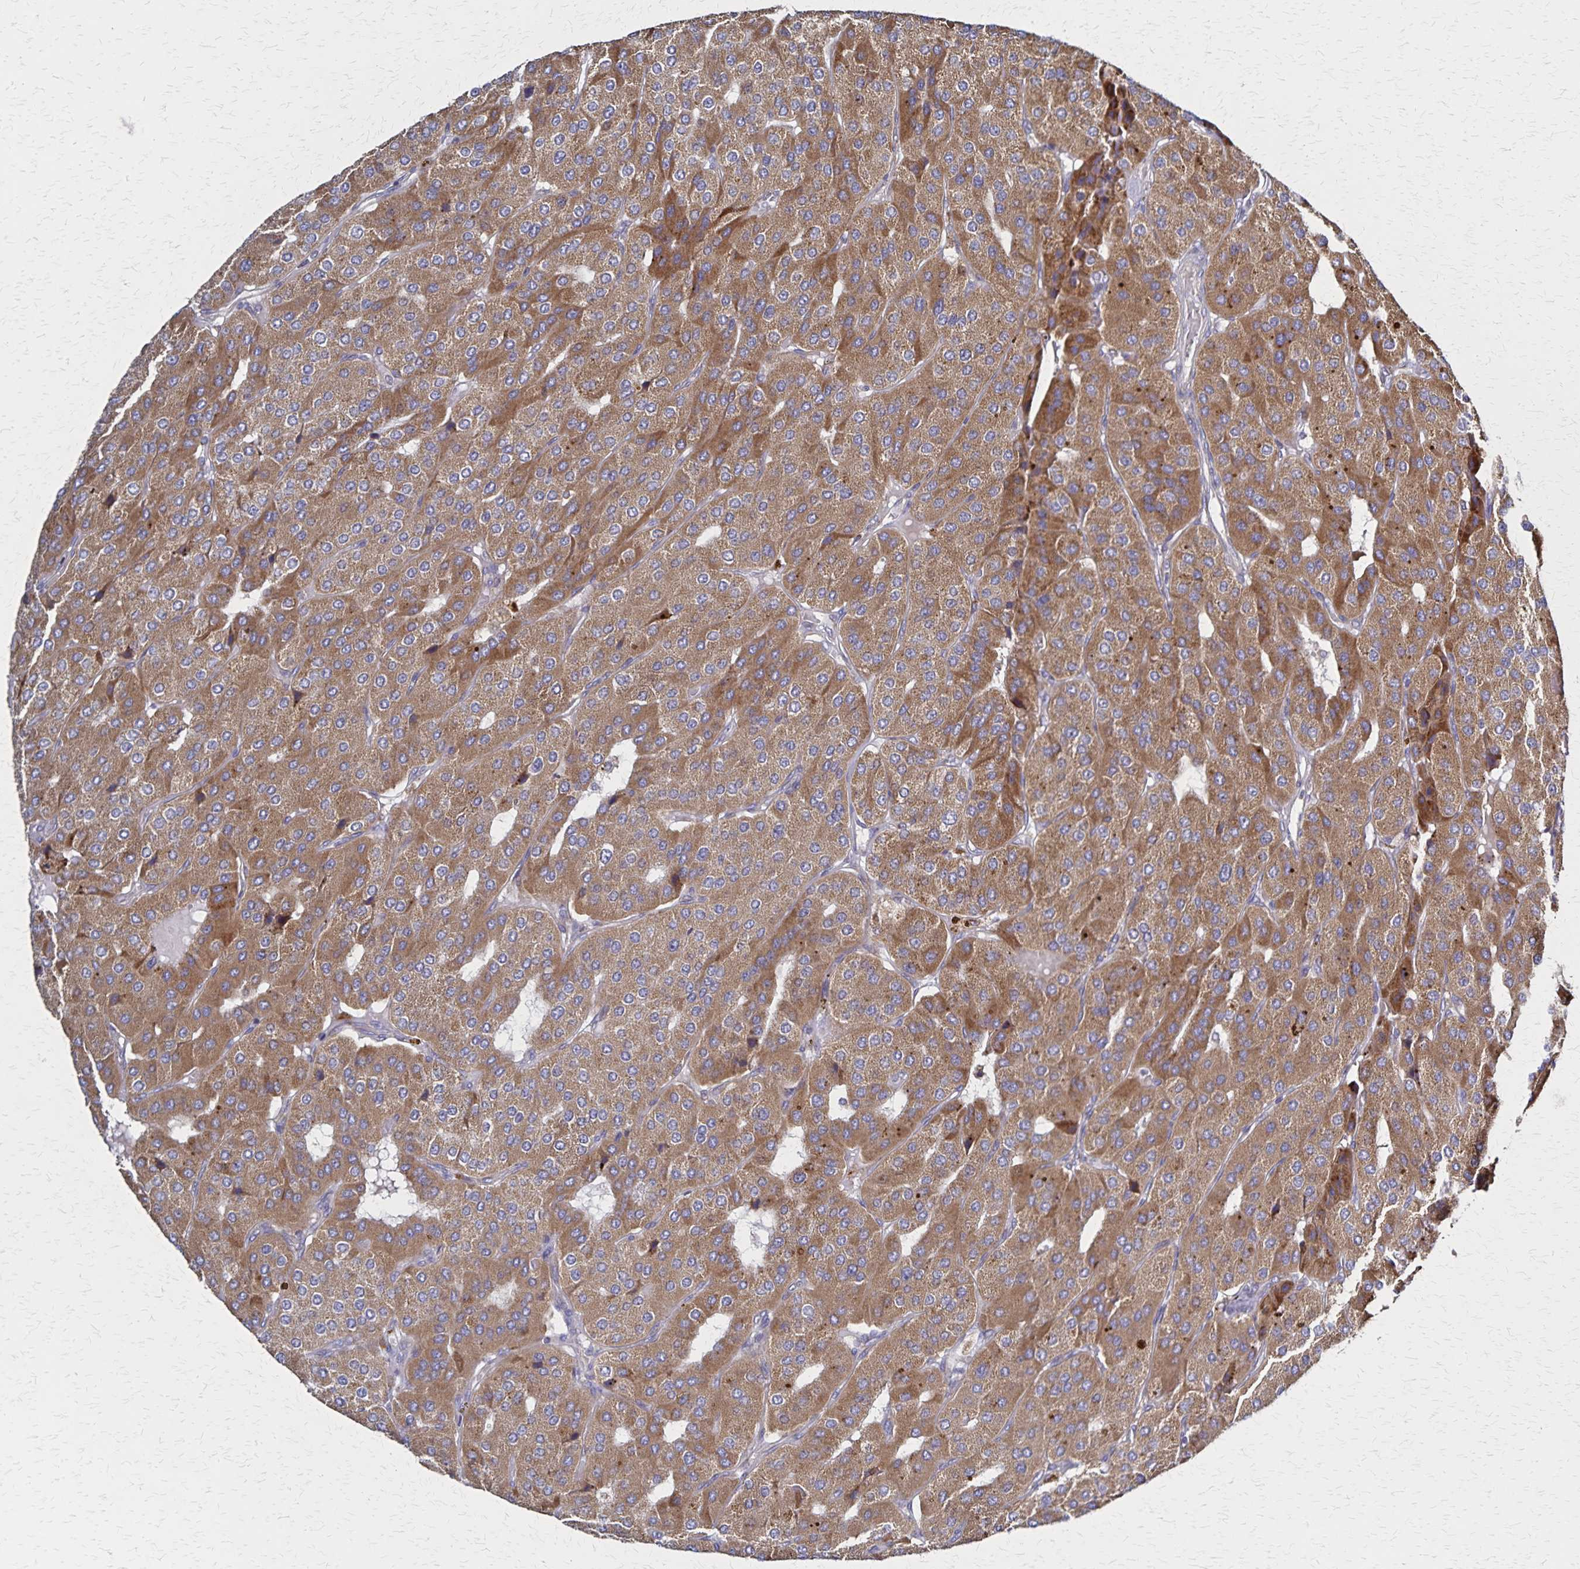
{"staining": {"intensity": "moderate", "quantity": ">75%", "location": "cytoplasmic/membranous"}, "tissue": "parathyroid gland", "cell_type": "Glandular cells", "image_type": "normal", "snomed": [{"axis": "morphology", "description": "Normal tissue, NOS"}, {"axis": "morphology", "description": "Adenoma, NOS"}, {"axis": "topography", "description": "Parathyroid gland"}], "caption": "Moderate cytoplasmic/membranous staining is identified in about >75% of glandular cells in normal parathyroid gland.", "gene": "NFS1", "patient": {"sex": "female", "age": 86}}